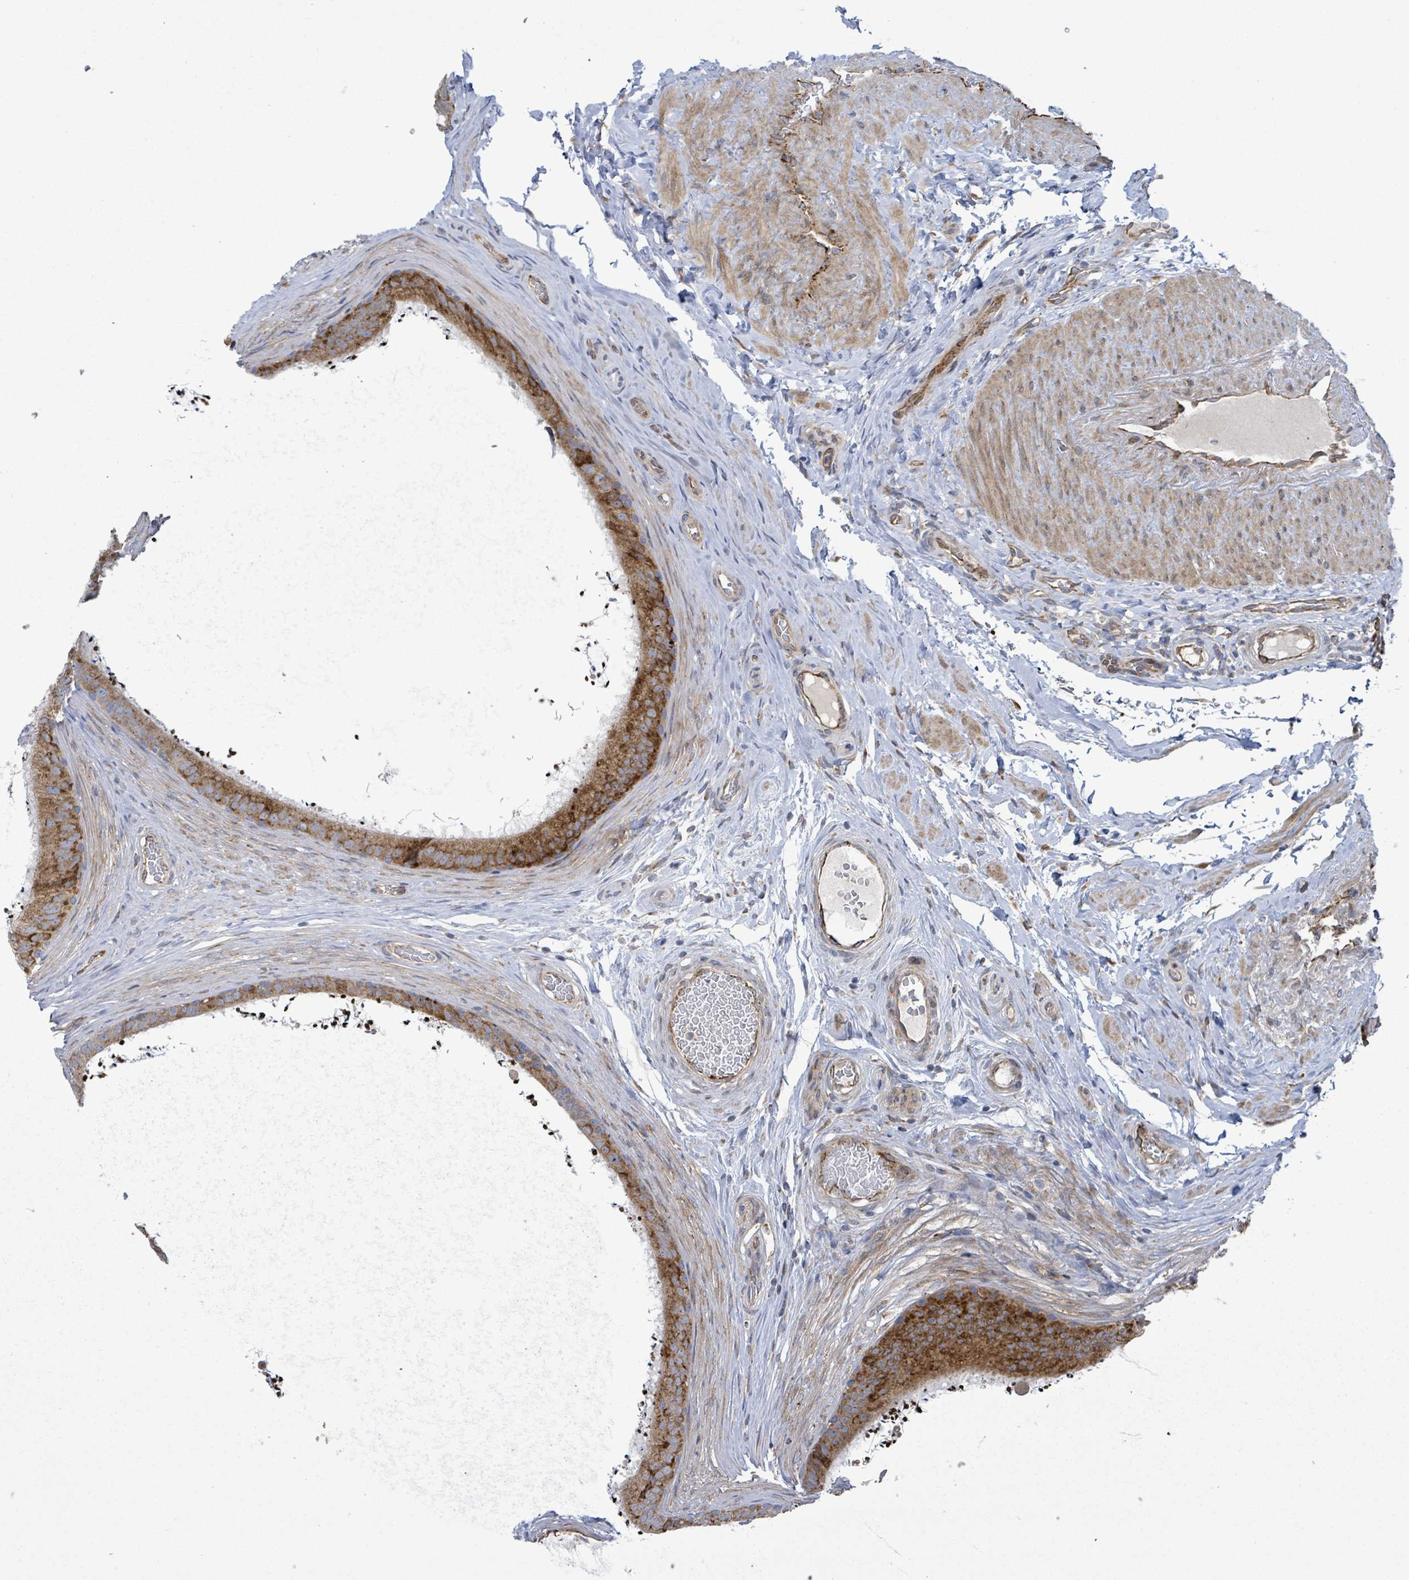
{"staining": {"intensity": "strong", "quantity": "<25%", "location": "cytoplasmic/membranous"}, "tissue": "epididymis", "cell_type": "Glandular cells", "image_type": "normal", "snomed": [{"axis": "morphology", "description": "Normal tissue, NOS"}, {"axis": "topography", "description": "Testis"}, {"axis": "topography", "description": "Epididymis"}], "caption": "Immunohistochemical staining of benign epididymis exhibits medium levels of strong cytoplasmic/membranous expression in approximately <25% of glandular cells.", "gene": "NOMO1", "patient": {"sex": "male", "age": 41}}